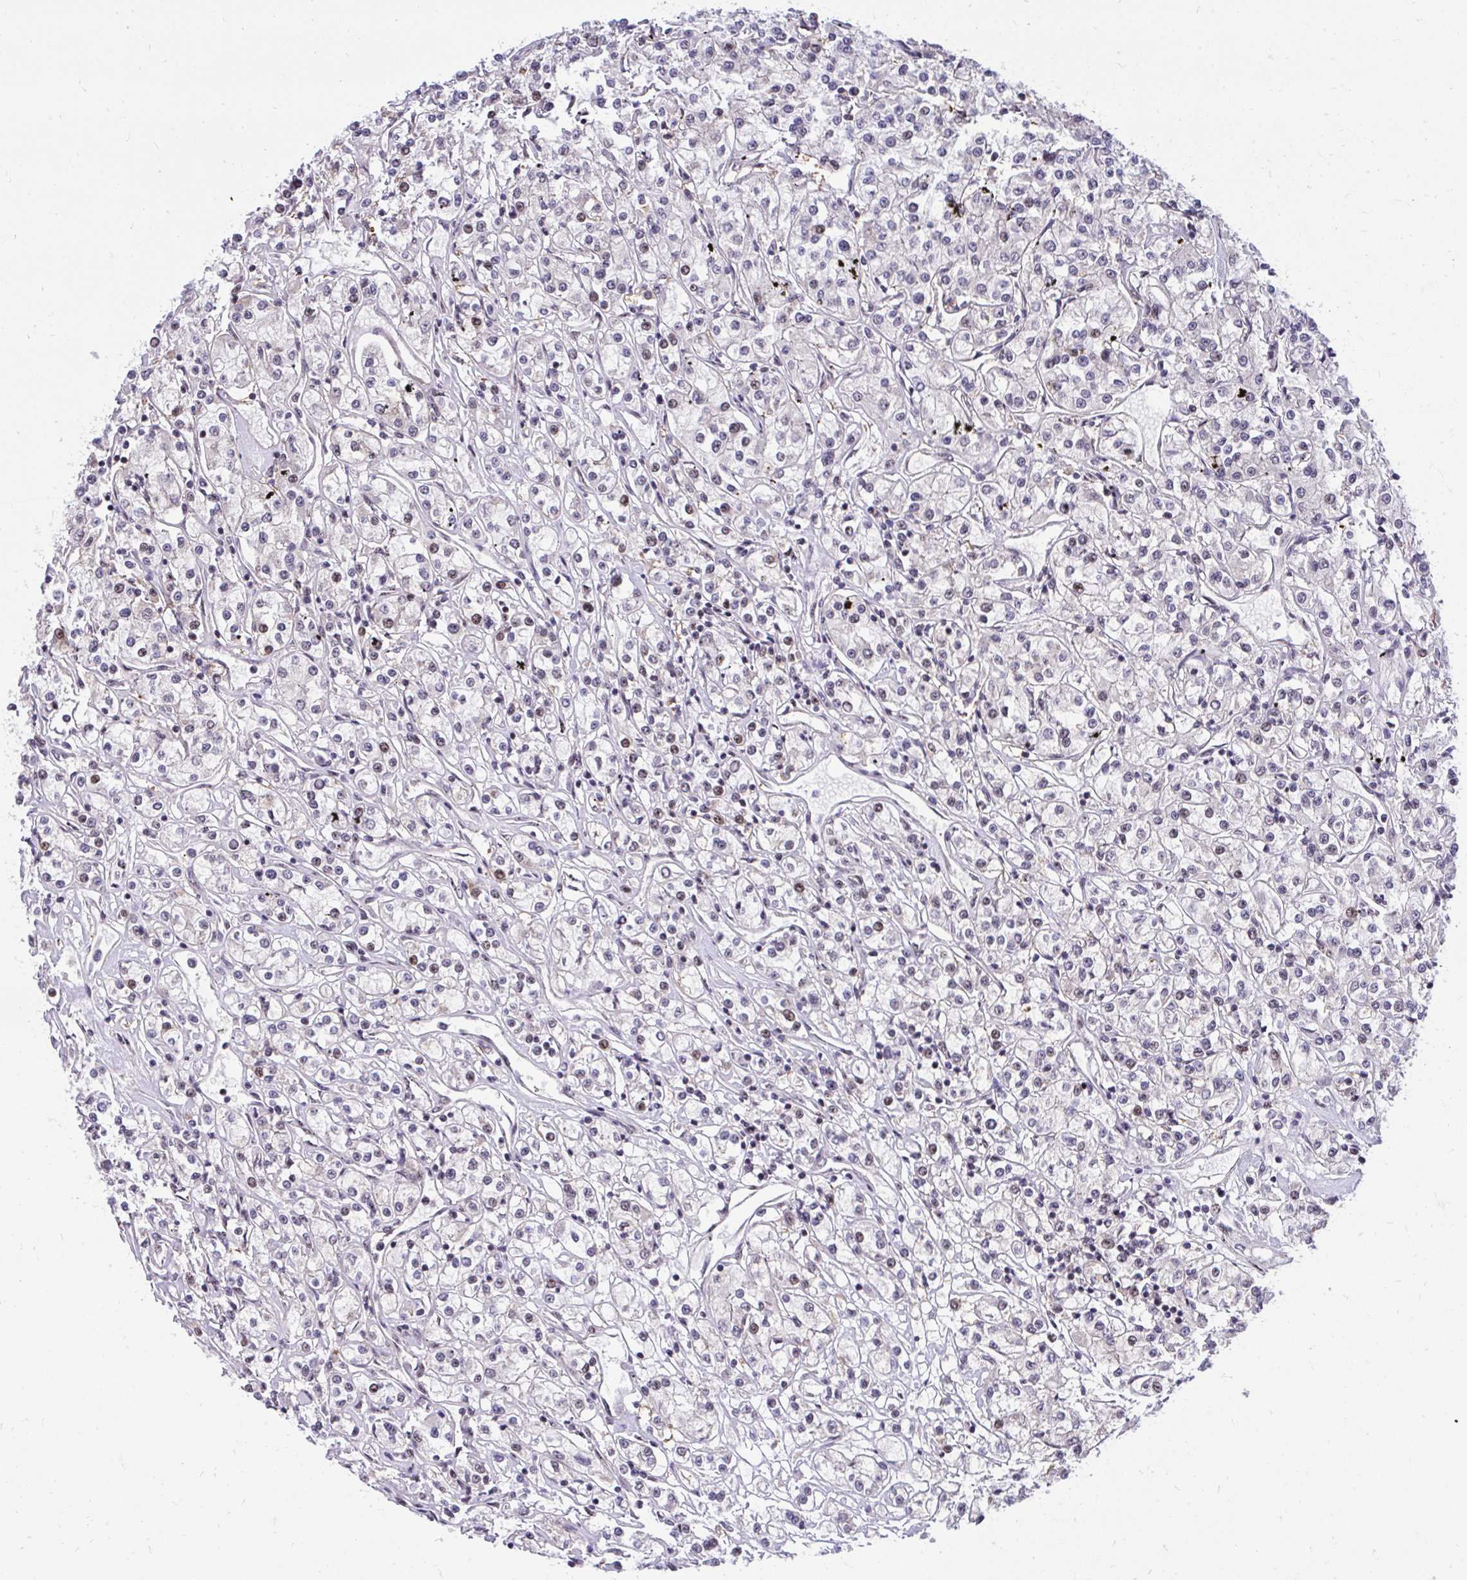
{"staining": {"intensity": "strong", "quantity": "<25%", "location": "nuclear"}, "tissue": "renal cancer", "cell_type": "Tumor cells", "image_type": "cancer", "snomed": [{"axis": "morphology", "description": "Adenocarcinoma, NOS"}, {"axis": "topography", "description": "Kidney"}], "caption": "Immunohistochemical staining of human renal cancer (adenocarcinoma) demonstrates strong nuclear protein staining in about <25% of tumor cells.", "gene": "HOXA4", "patient": {"sex": "female", "age": 59}}